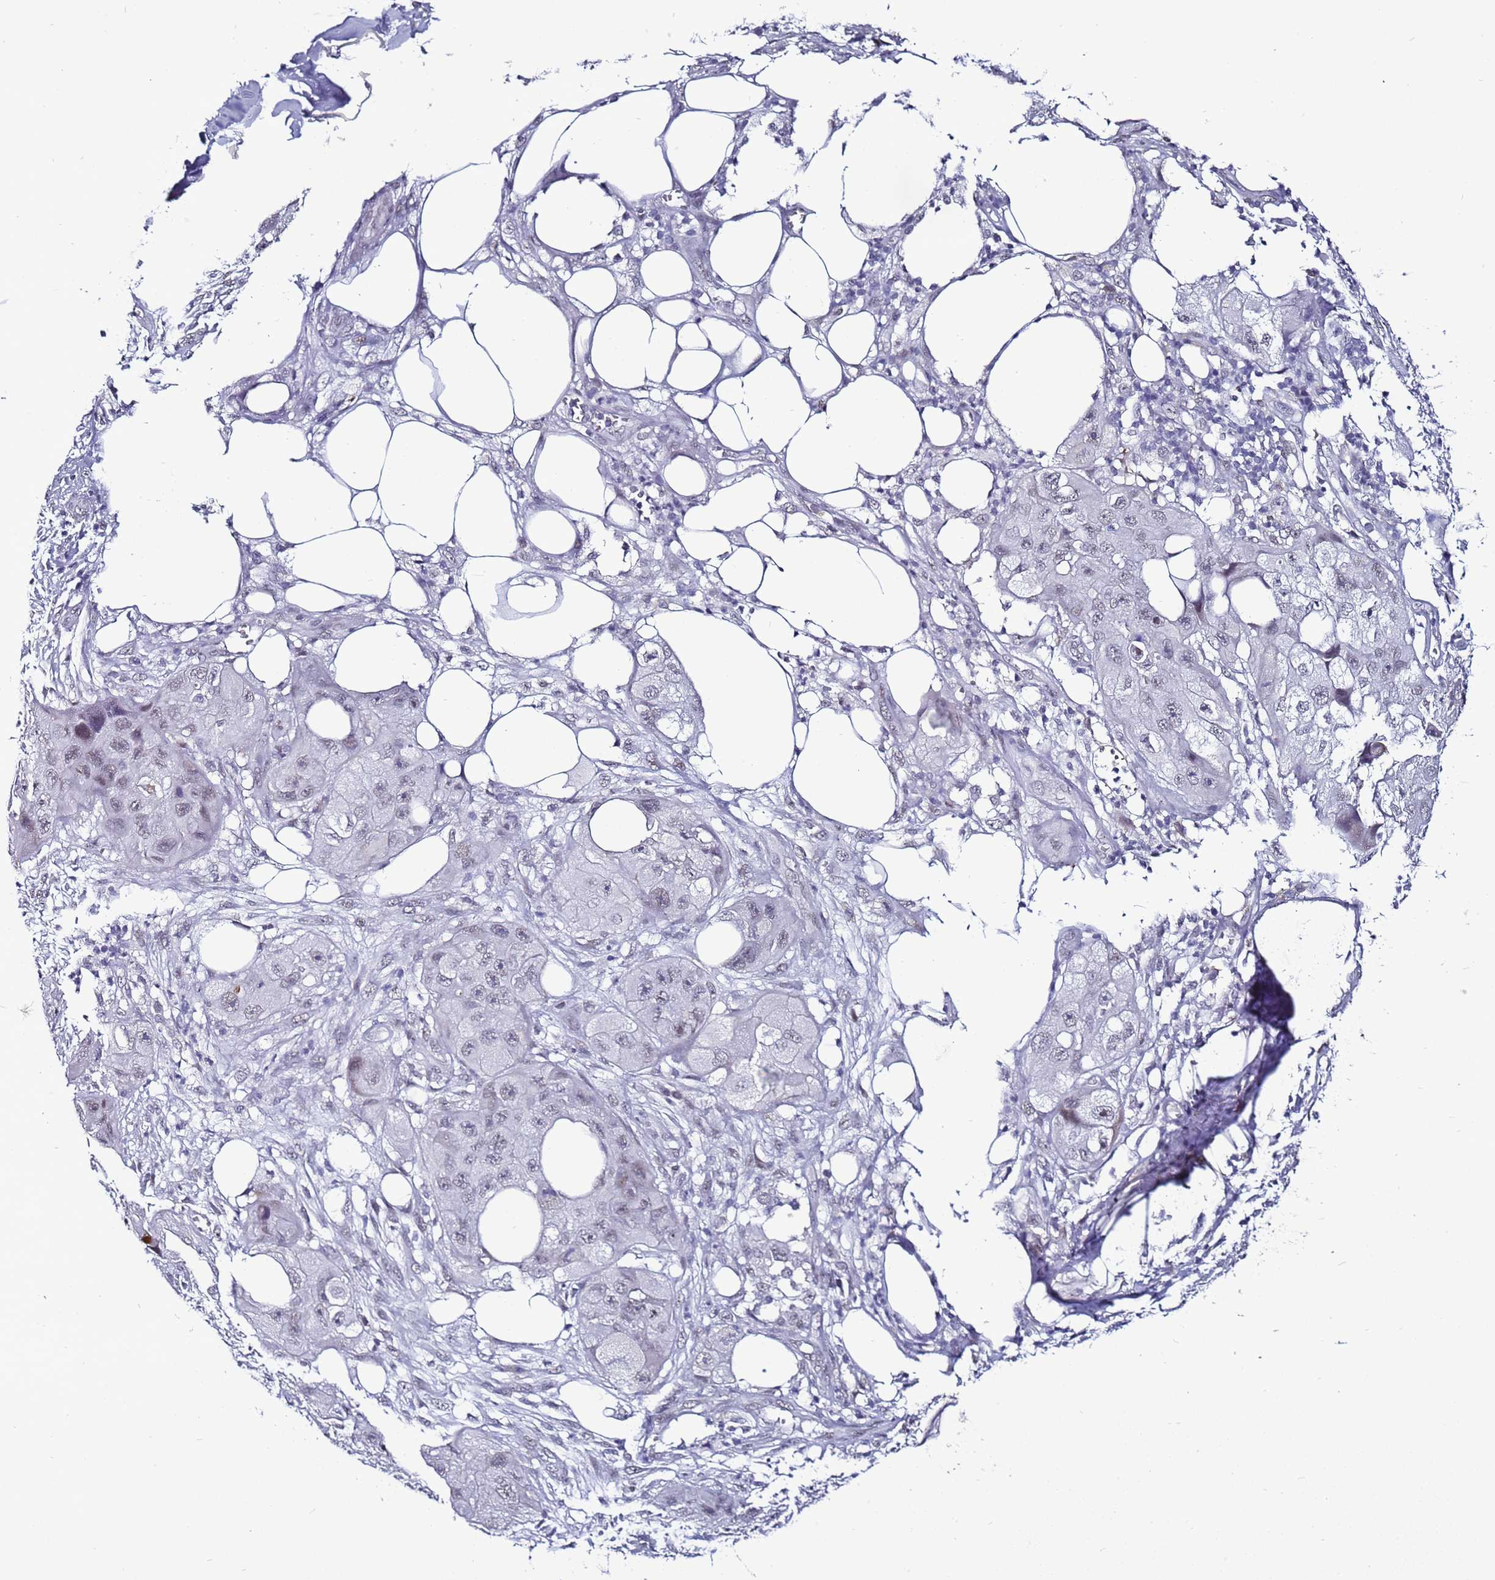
{"staining": {"intensity": "negative", "quantity": "none", "location": "none"}, "tissue": "skin cancer", "cell_type": "Tumor cells", "image_type": "cancer", "snomed": [{"axis": "morphology", "description": "Squamous cell carcinoma, NOS"}, {"axis": "topography", "description": "Skin"}, {"axis": "topography", "description": "Subcutis"}], "caption": "Protein analysis of skin cancer demonstrates no significant expression in tumor cells.", "gene": "PSMA7", "patient": {"sex": "male", "age": 73}}